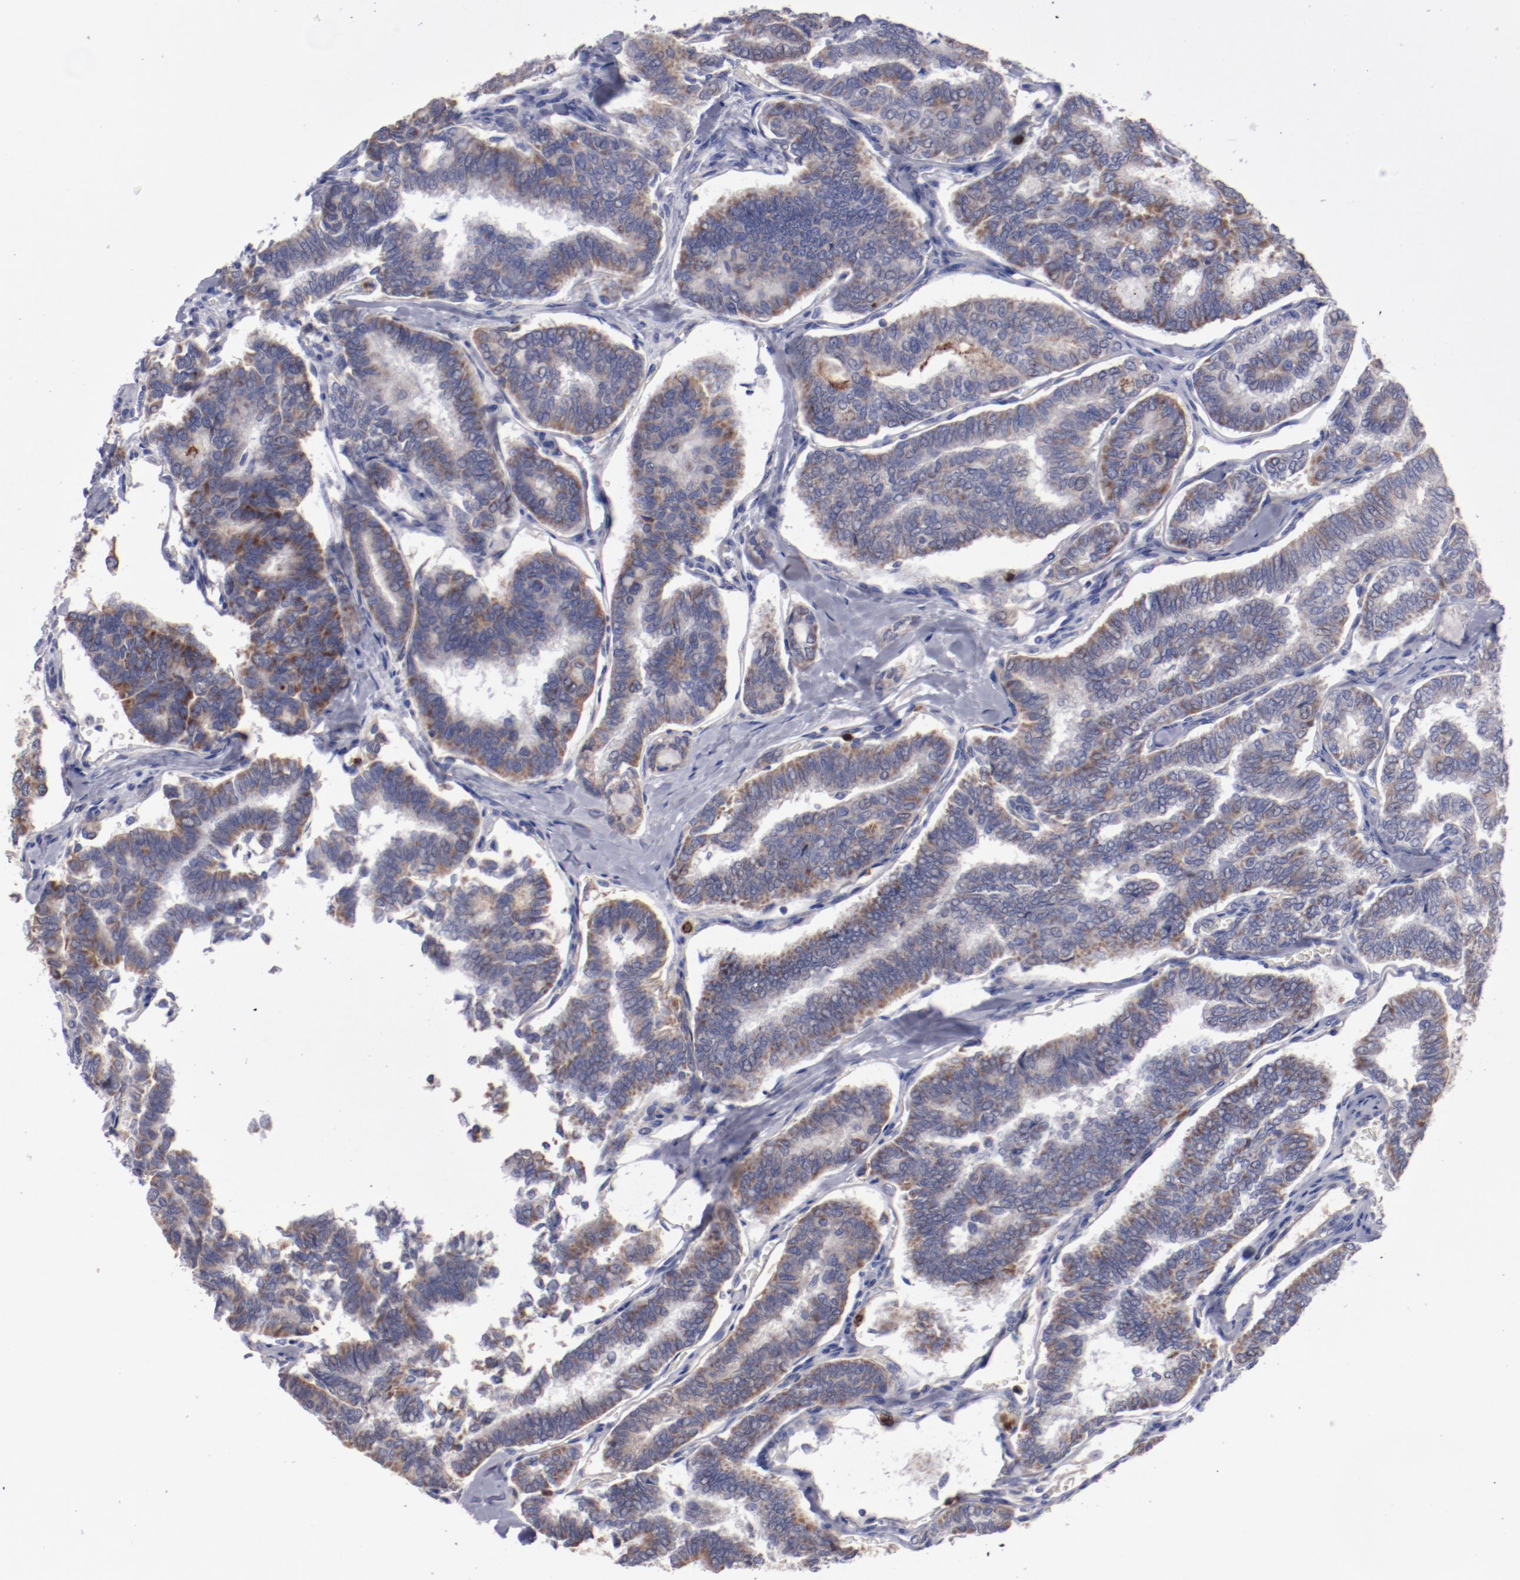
{"staining": {"intensity": "moderate", "quantity": ">75%", "location": "cytoplasmic/membranous"}, "tissue": "thyroid cancer", "cell_type": "Tumor cells", "image_type": "cancer", "snomed": [{"axis": "morphology", "description": "Papillary adenocarcinoma, NOS"}, {"axis": "topography", "description": "Thyroid gland"}], "caption": "A medium amount of moderate cytoplasmic/membranous staining is seen in approximately >75% of tumor cells in thyroid cancer (papillary adenocarcinoma) tissue.", "gene": "FGR", "patient": {"sex": "female", "age": 35}}